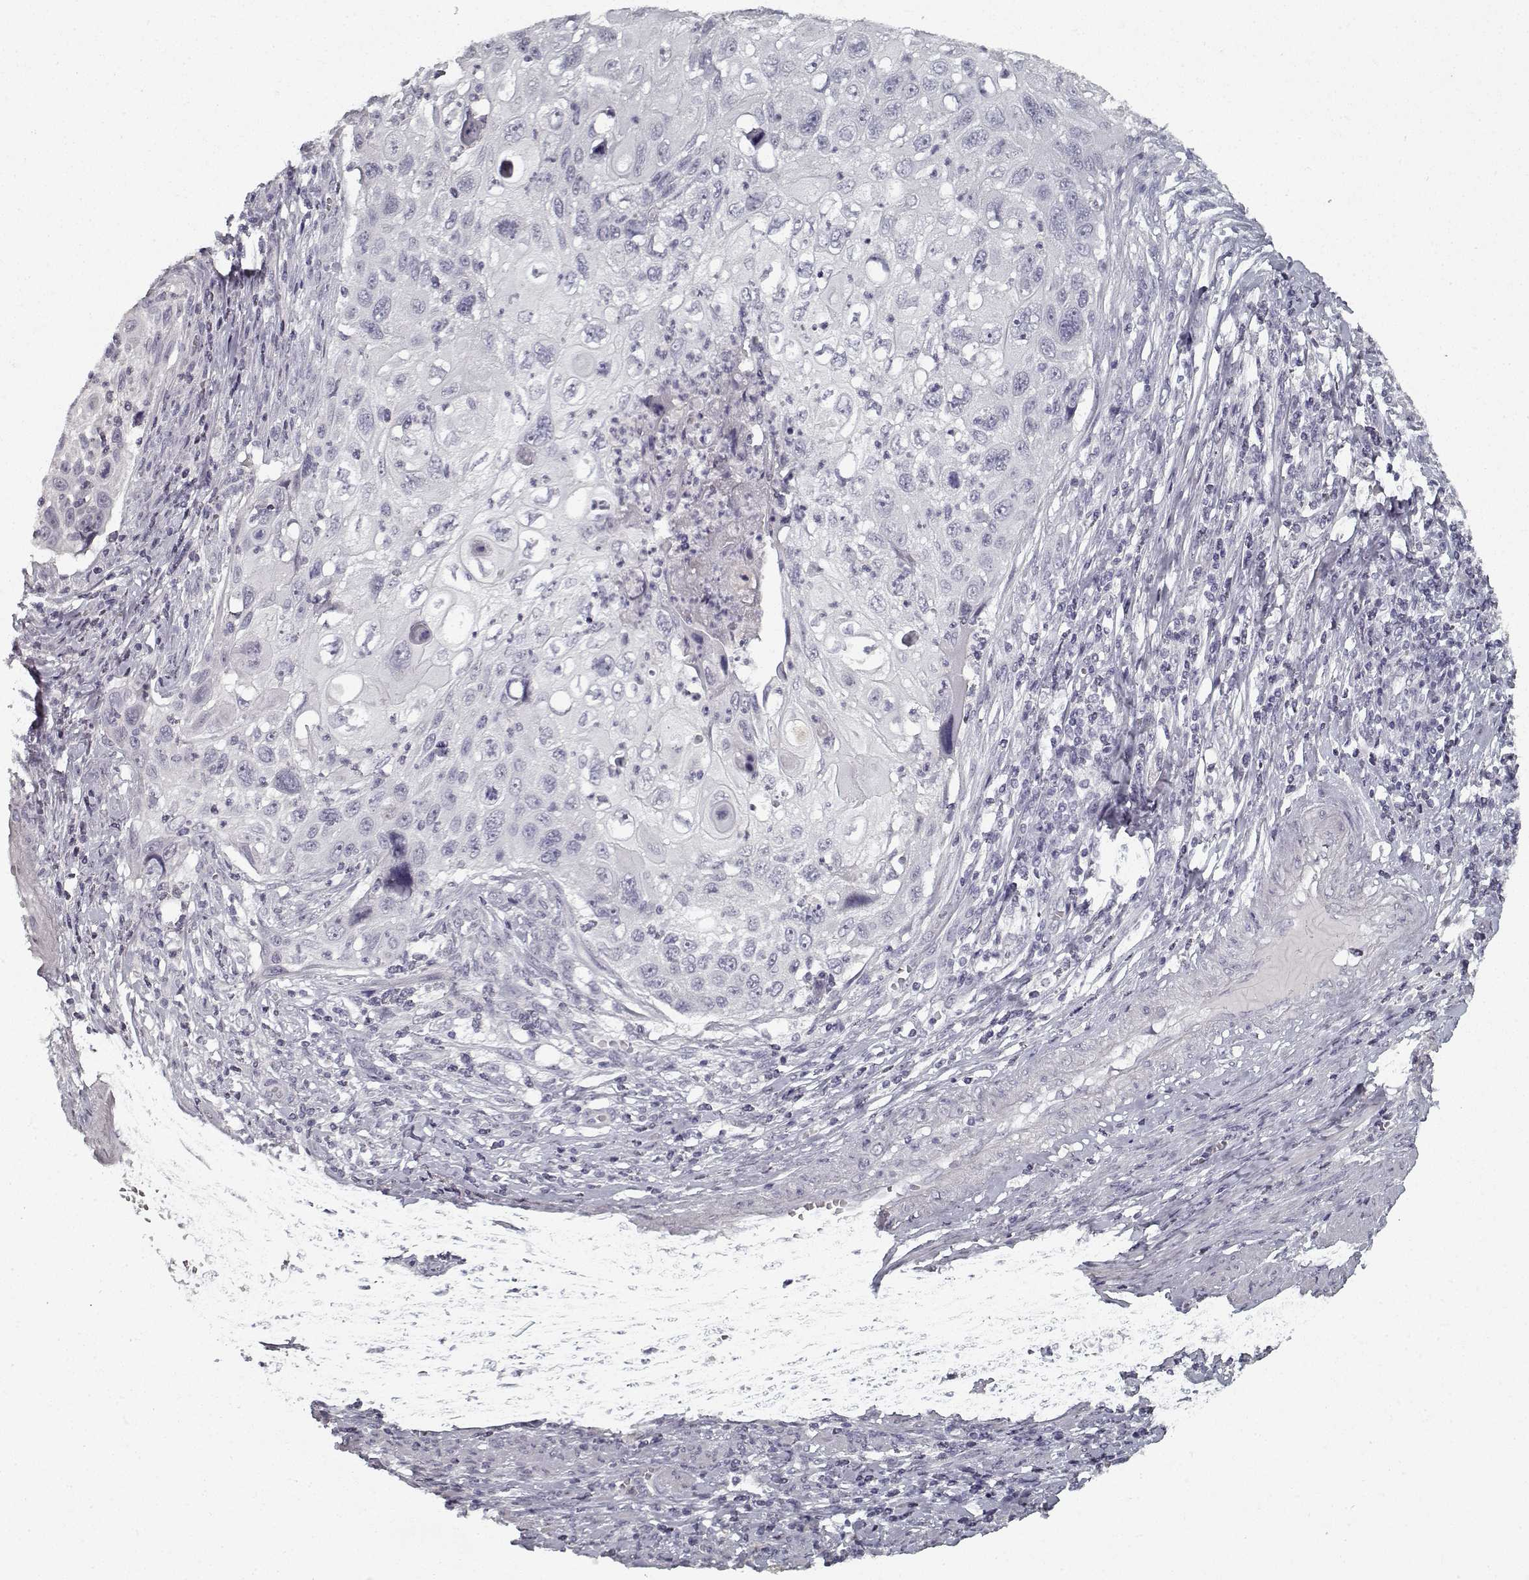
{"staining": {"intensity": "negative", "quantity": "none", "location": "none"}, "tissue": "cervical cancer", "cell_type": "Tumor cells", "image_type": "cancer", "snomed": [{"axis": "morphology", "description": "Squamous cell carcinoma, NOS"}, {"axis": "topography", "description": "Cervix"}], "caption": "IHC histopathology image of human cervical cancer stained for a protein (brown), which reveals no positivity in tumor cells.", "gene": "GAD2", "patient": {"sex": "female", "age": 70}}